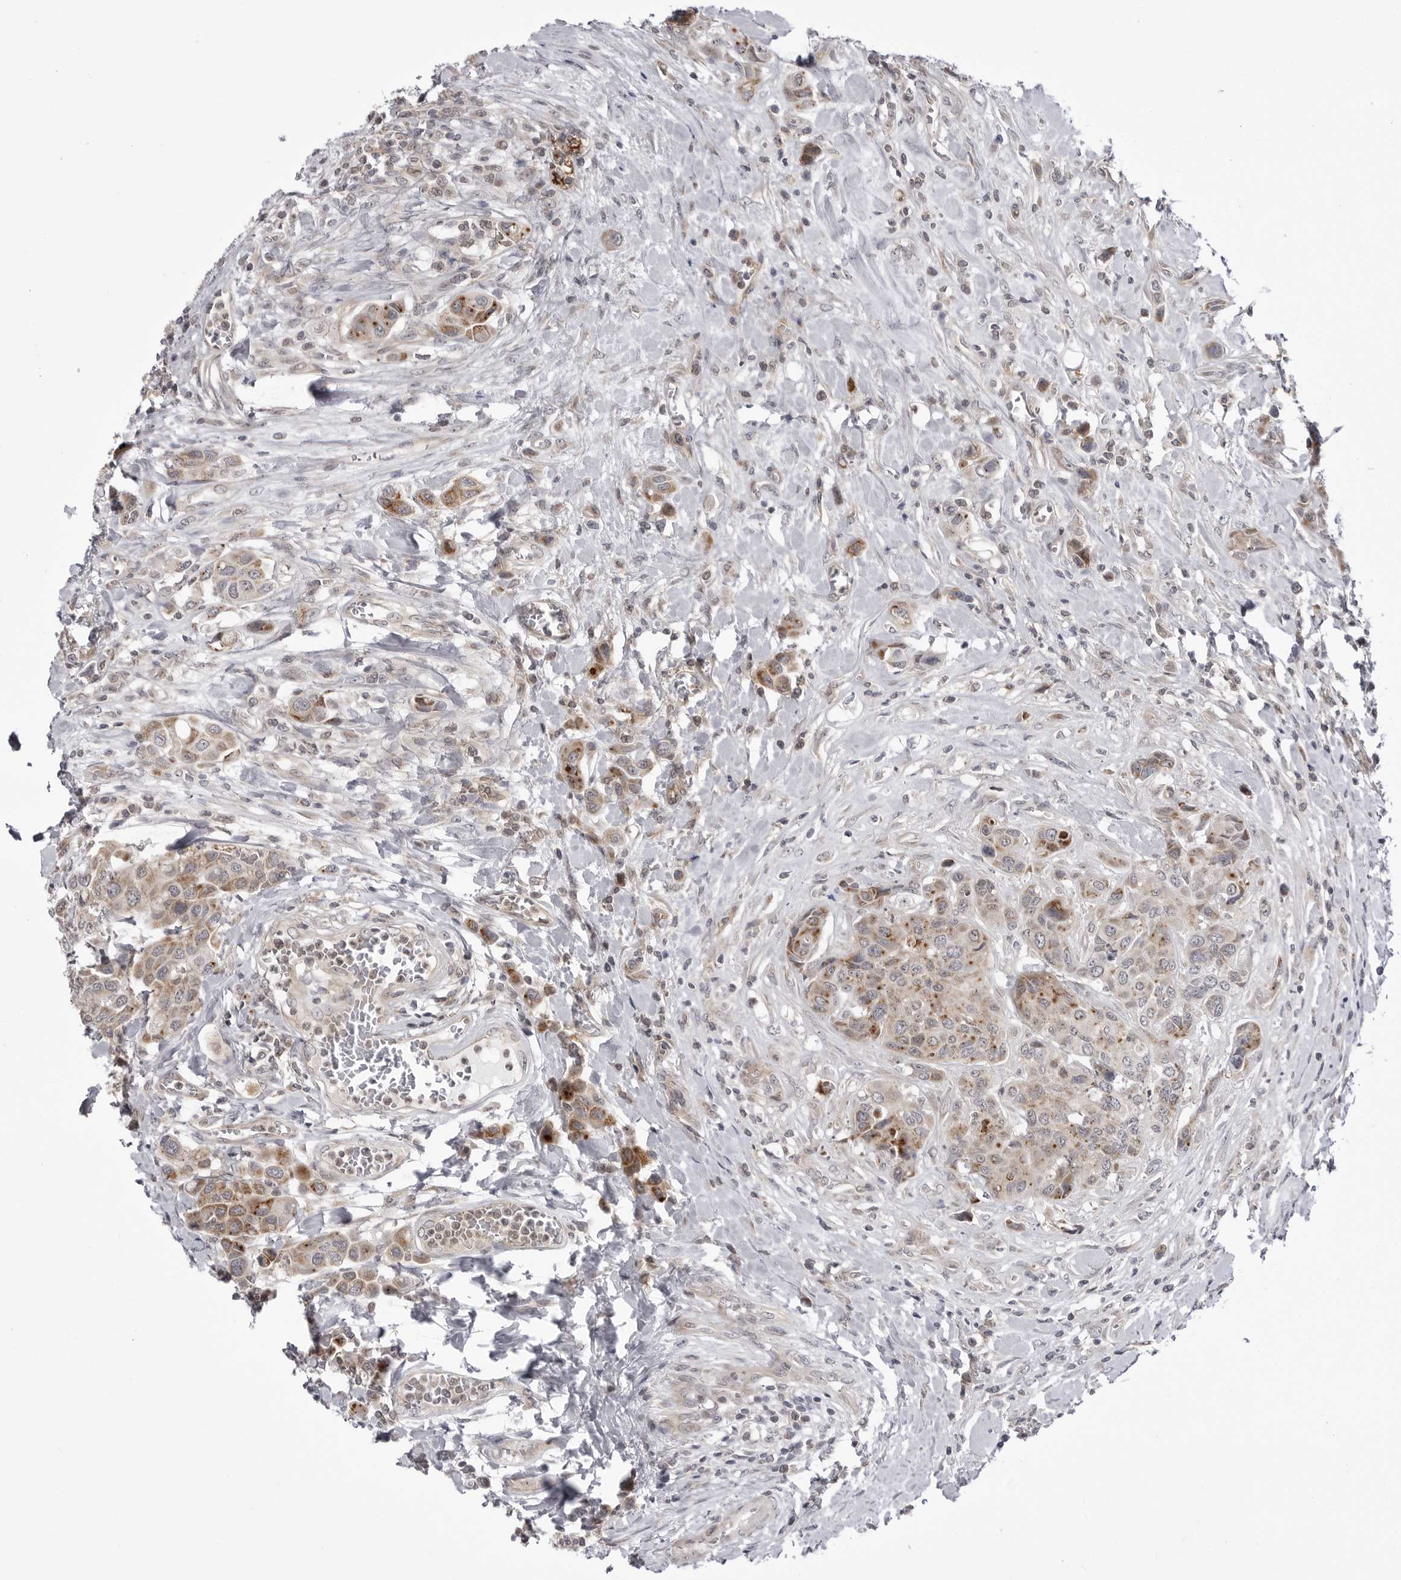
{"staining": {"intensity": "moderate", "quantity": "25%-75%", "location": "cytoplasmic/membranous"}, "tissue": "urothelial cancer", "cell_type": "Tumor cells", "image_type": "cancer", "snomed": [{"axis": "morphology", "description": "Urothelial carcinoma, High grade"}, {"axis": "topography", "description": "Urinary bladder"}], "caption": "Urothelial carcinoma (high-grade) was stained to show a protein in brown. There is medium levels of moderate cytoplasmic/membranous expression in about 25%-75% of tumor cells. The staining is performed using DAB brown chromogen to label protein expression. The nuclei are counter-stained blue using hematoxylin.", "gene": "CCDC18", "patient": {"sex": "male", "age": 50}}